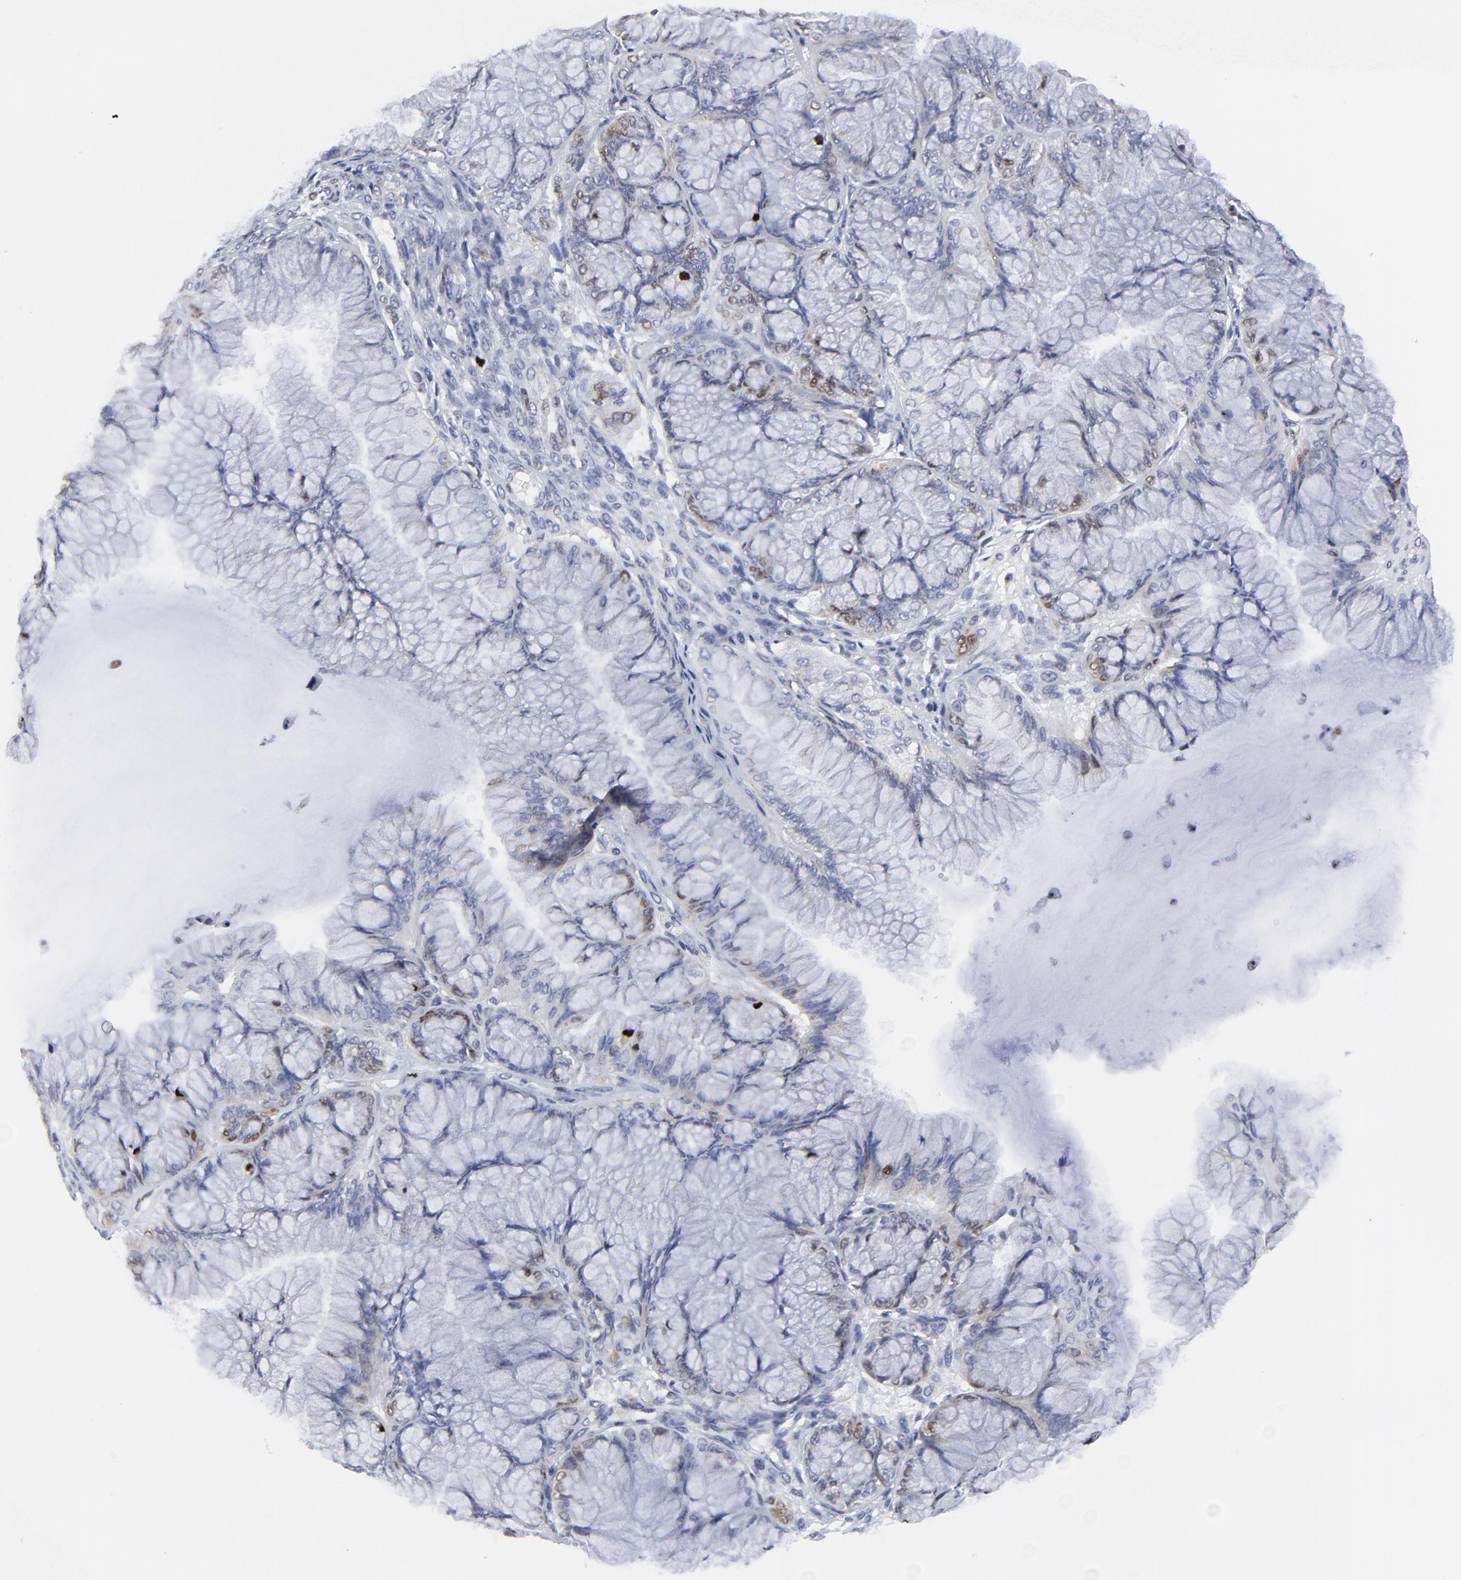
{"staining": {"intensity": "weak", "quantity": "<25%", "location": "nuclear"}, "tissue": "ovarian cancer", "cell_type": "Tumor cells", "image_type": "cancer", "snomed": [{"axis": "morphology", "description": "Cystadenocarcinoma, mucinous, NOS"}, {"axis": "topography", "description": "Ovary"}], "caption": "Micrograph shows no significant protein positivity in tumor cells of ovarian mucinous cystadenocarcinoma.", "gene": "NCAPH", "patient": {"sex": "female", "age": 63}}